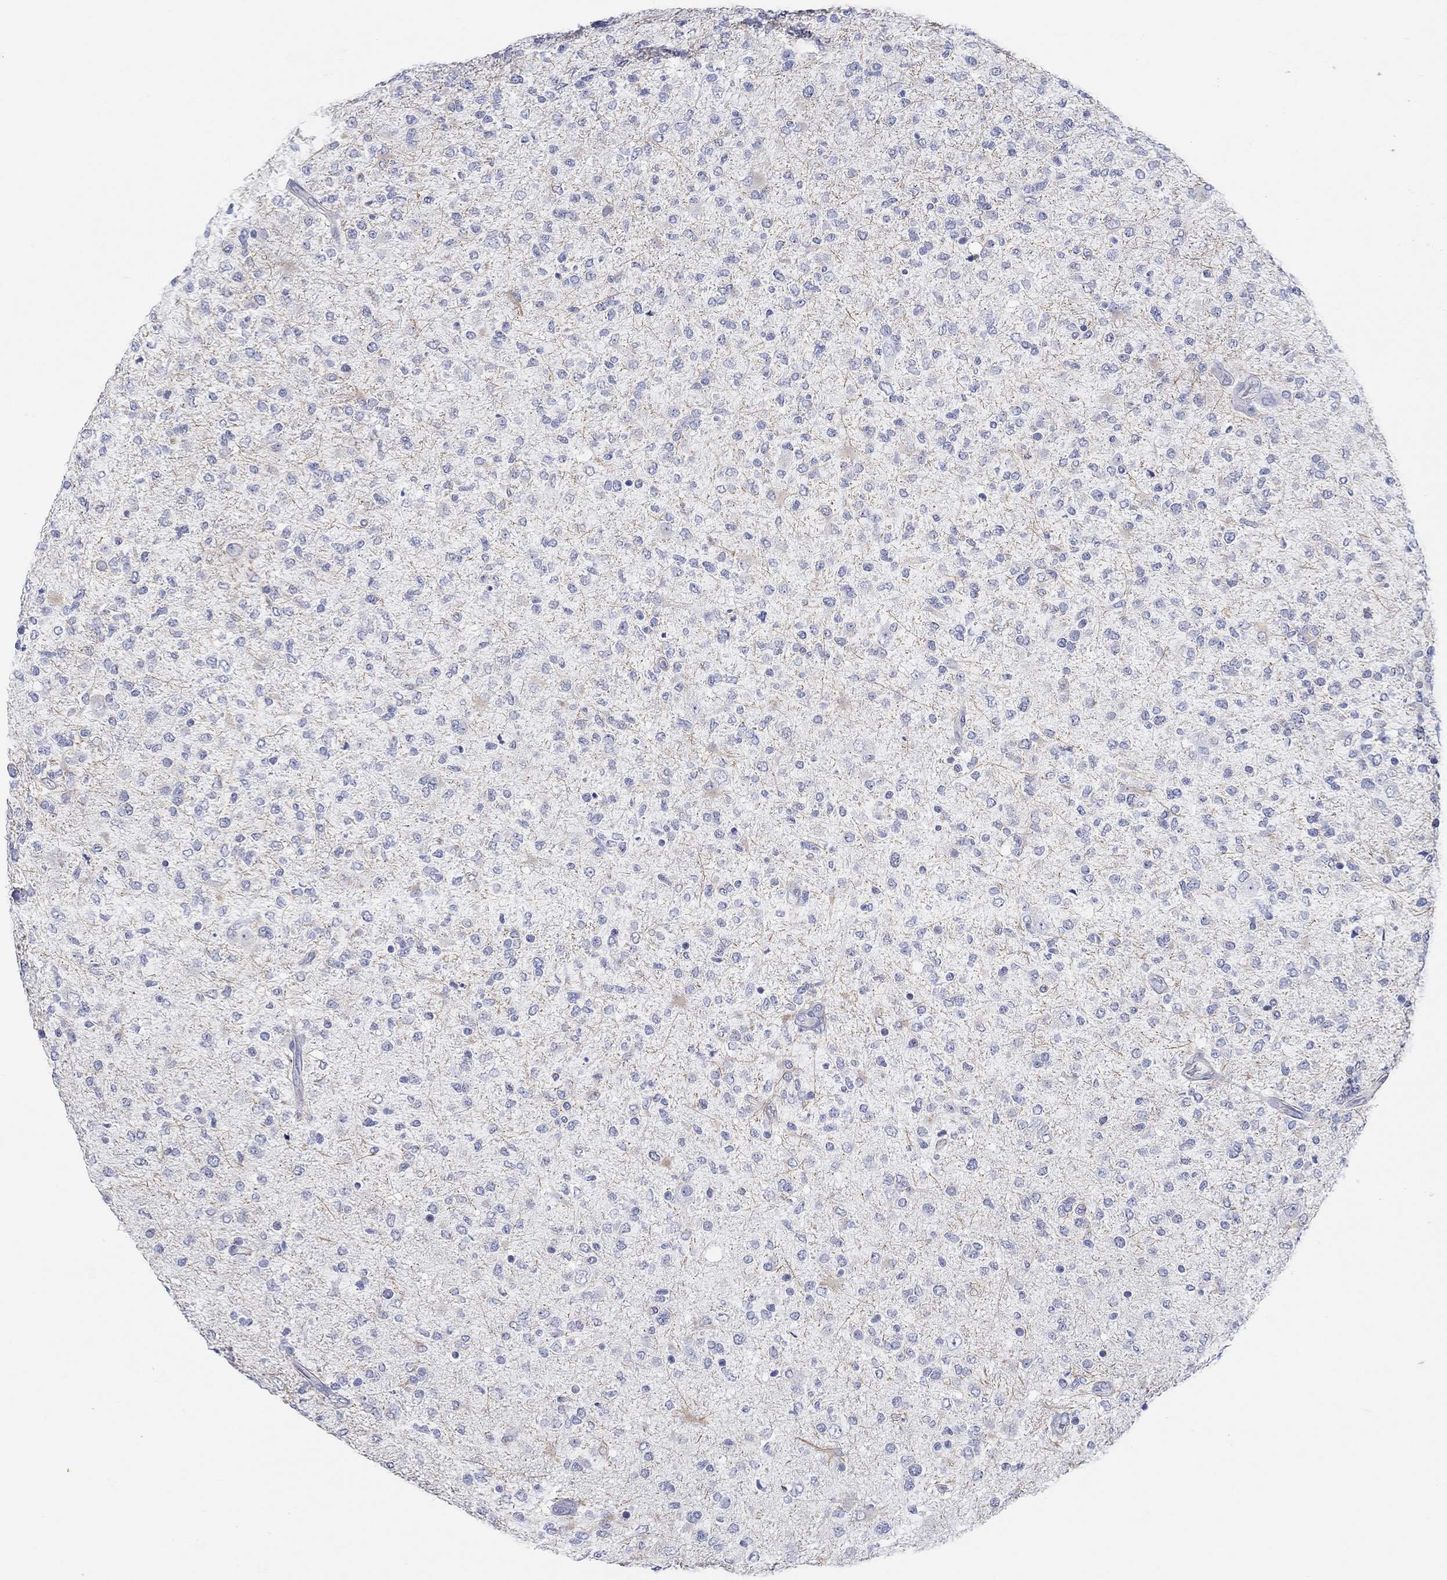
{"staining": {"intensity": "negative", "quantity": "none", "location": "none"}, "tissue": "glioma", "cell_type": "Tumor cells", "image_type": "cancer", "snomed": [{"axis": "morphology", "description": "Glioma, malignant, High grade"}, {"axis": "topography", "description": "Cerebral cortex"}], "caption": "Glioma was stained to show a protein in brown. There is no significant expression in tumor cells. The staining was performed using DAB (3,3'-diaminobenzidine) to visualize the protein expression in brown, while the nuclei were stained in blue with hematoxylin (Magnification: 20x).", "gene": "KRT222", "patient": {"sex": "male", "age": 70}}